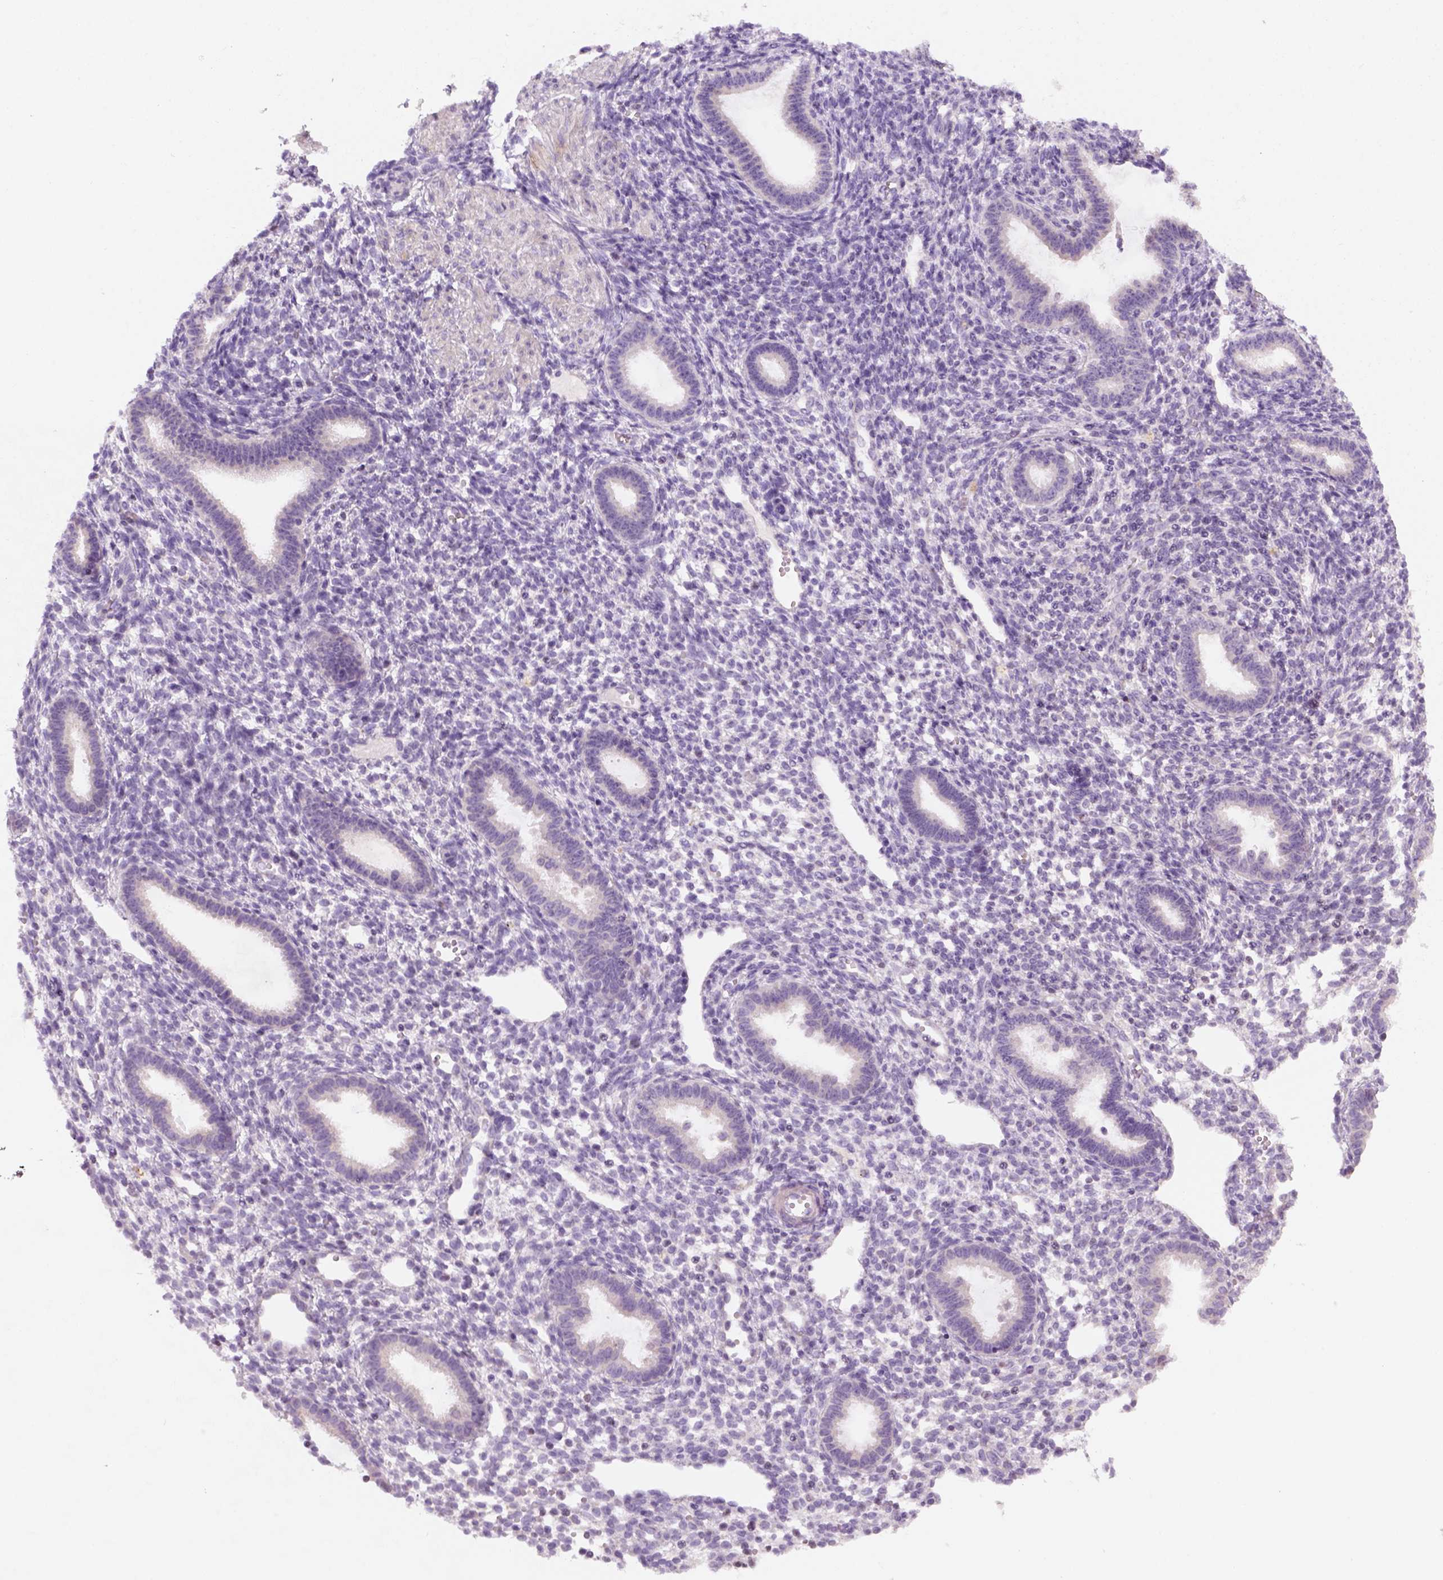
{"staining": {"intensity": "negative", "quantity": "none", "location": "none"}, "tissue": "endometrium", "cell_type": "Cells in endometrial stroma", "image_type": "normal", "snomed": [{"axis": "morphology", "description": "Normal tissue, NOS"}, {"axis": "topography", "description": "Endometrium"}], "caption": "A high-resolution photomicrograph shows IHC staining of unremarkable endometrium, which demonstrates no significant expression in cells in endometrial stroma.", "gene": "NUDT6", "patient": {"sex": "female", "age": 36}}